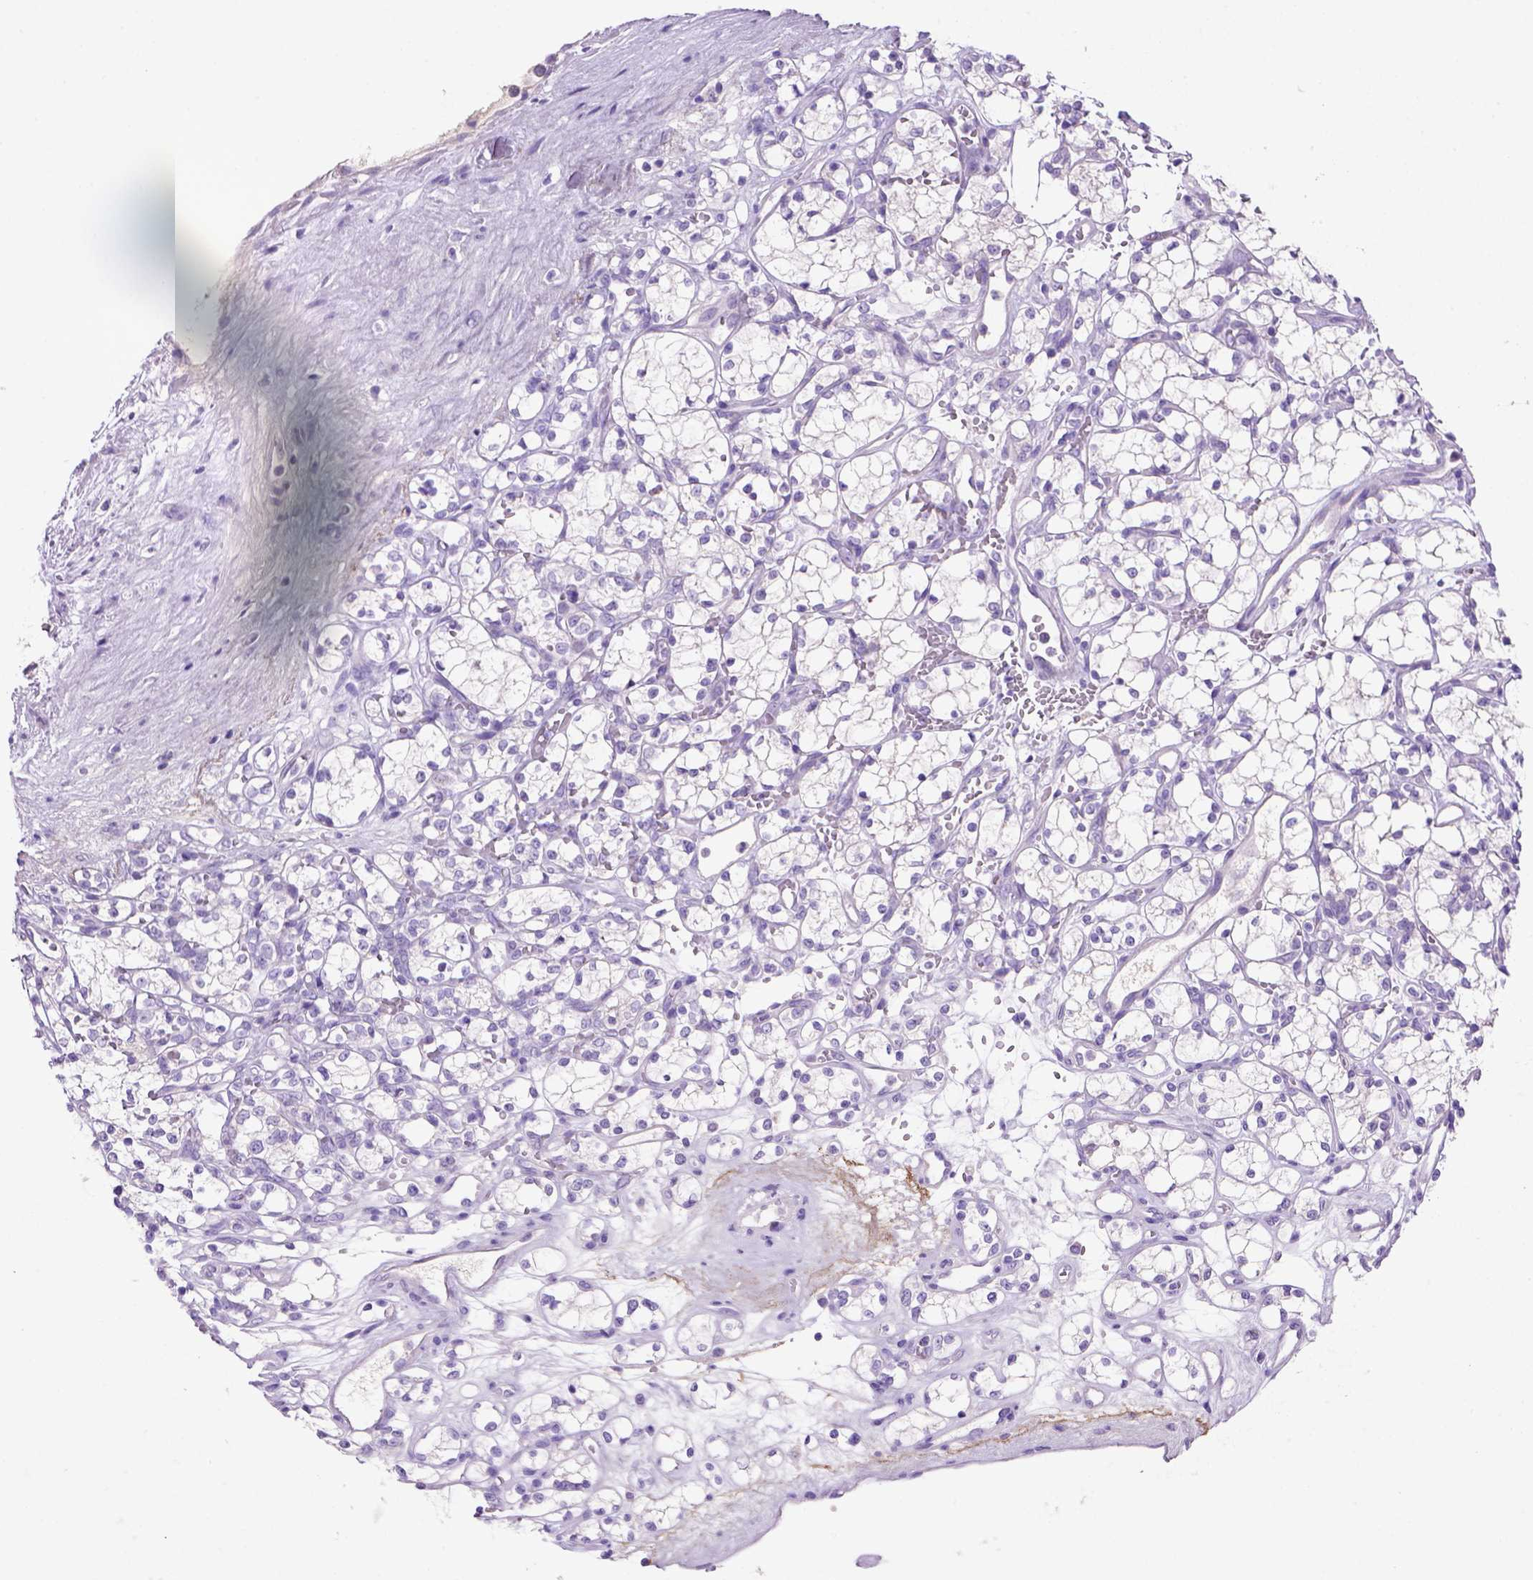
{"staining": {"intensity": "negative", "quantity": "none", "location": "none"}, "tissue": "renal cancer", "cell_type": "Tumor cells", "image_type": "cancer", "snomed": [{"axis": "morphology", "description": "Adenocarcinoma, NOS"}, {"axis": "topography", "description": "Kidney"}], "caption": "Human renal cancer (adenocarcinoma) stained for a protein using immunohistochemistry shows no expression in tumor cells.", "gene": "SIRPD", "patient": {"sex": "female", "age": 69}}